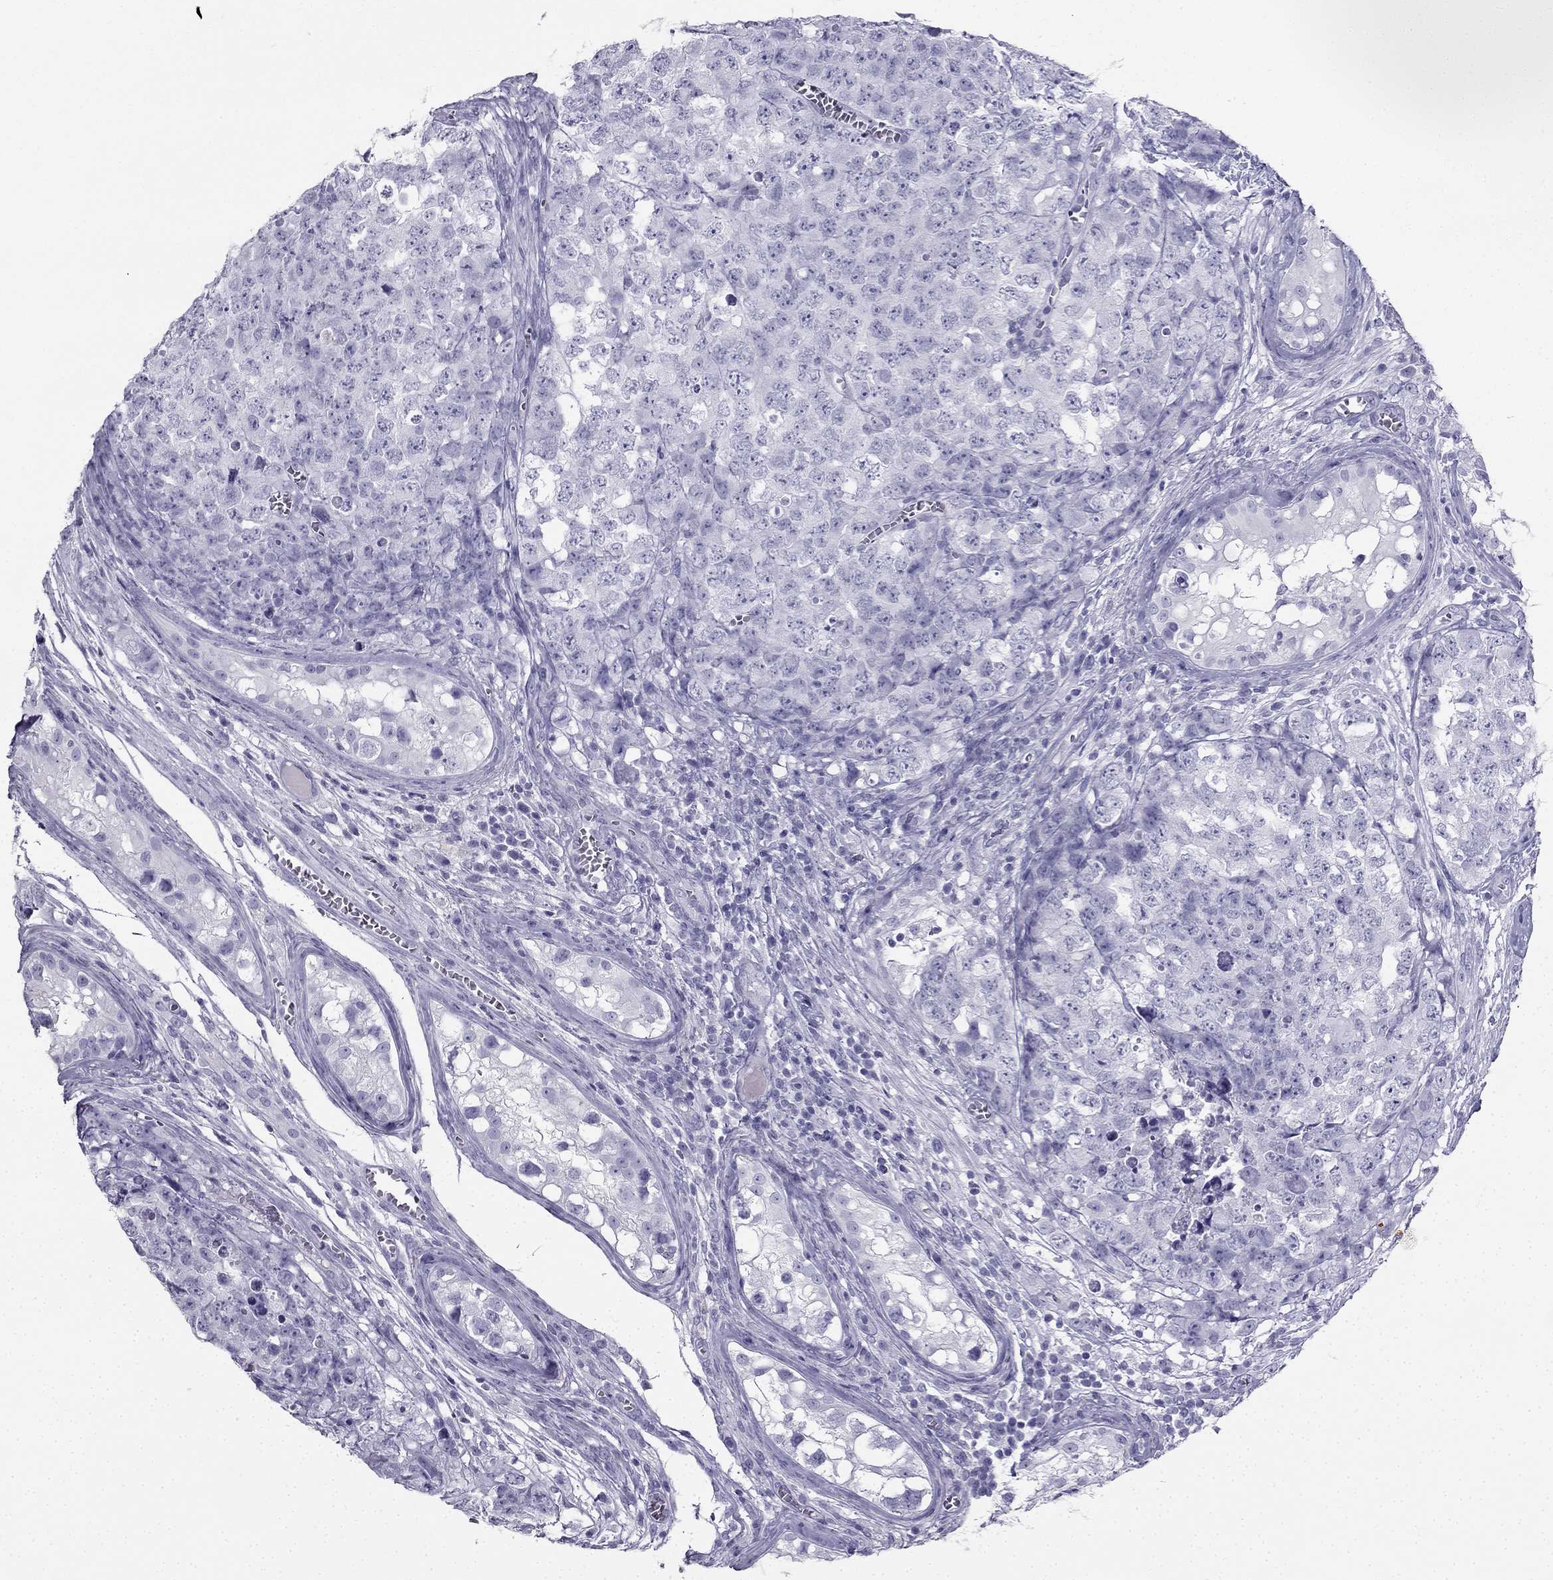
{"staining": {"intensity": "negative", "quantity": "none", "location": "none"}, "tissue": "testis cancer", "cell_type": "Tumor cells", "image_type": "cancer", "snomed": [{"axis": "morphology", "description": "Carcinoma, Embryonal, NOS"}, {"axis": "topography", "description": "Testis"}], "caption": "Protein analysis of testis cancer (embryonal carcinoma) displays no significant expression in tumor cells.", "gene": "TFF3", "patient": {"sex": "male", "age": 23}}